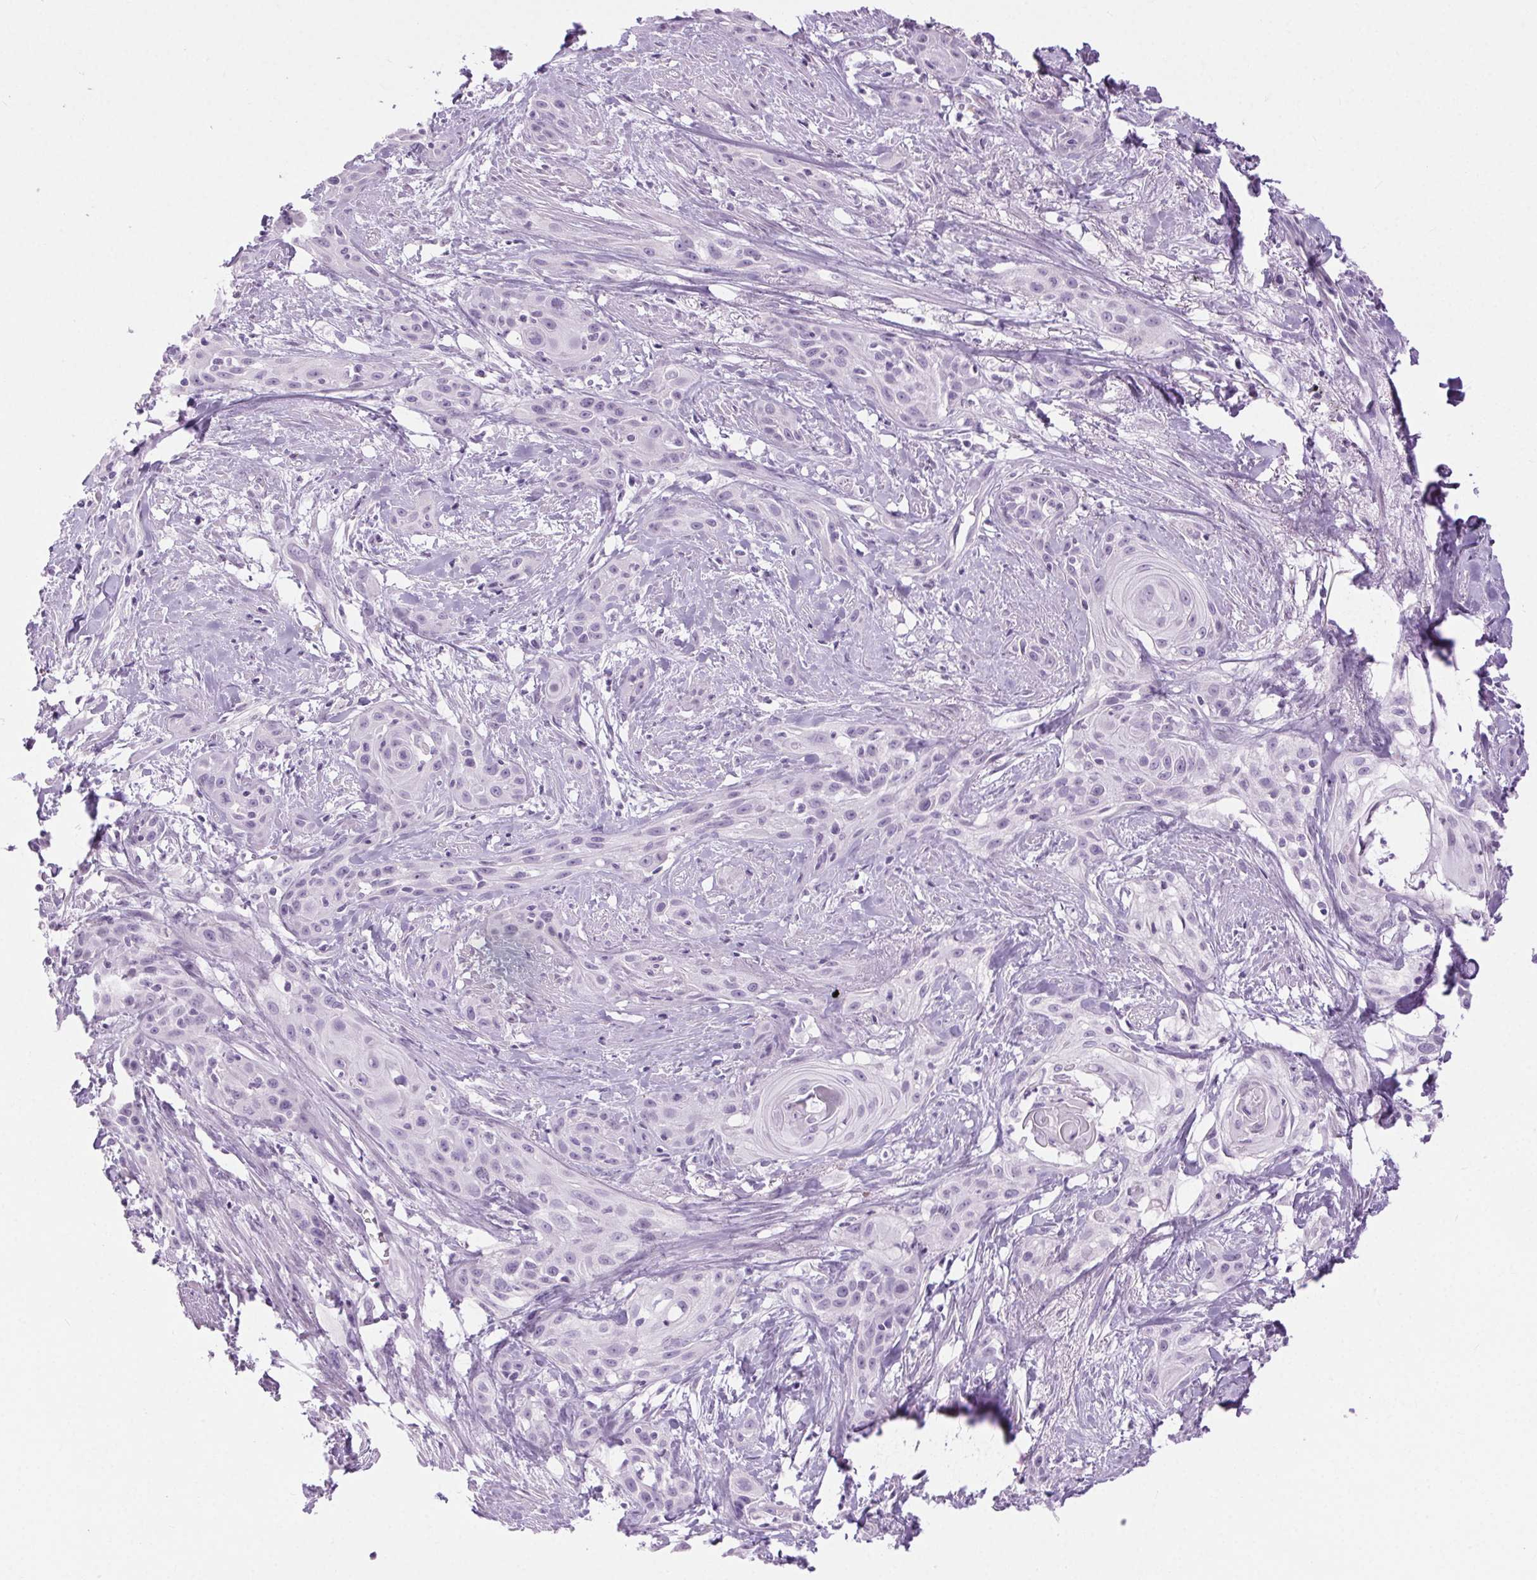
{"staining": {"intensity": "negative", "quantity": "none", "location": "none"}, "tissue": "skin cancer", "cell_type": "Tumor cells", "image_type": "cancer", "snomed": [{"axis": "morphology", "description": "Squamous cell carcinoma, NOS"}, {"axis": "topography", "description": "Skin"}, {"axis": "topography", "description": "Anal"}], "caption": "IHC image of neoplastic tissue: skin cancer stained with DAB (3,3'-diaminobenzidine) shows no significant protein positivity in tumor cells.", "gene": "BEND2", "patient": {"sex": "male", "age": 64}}